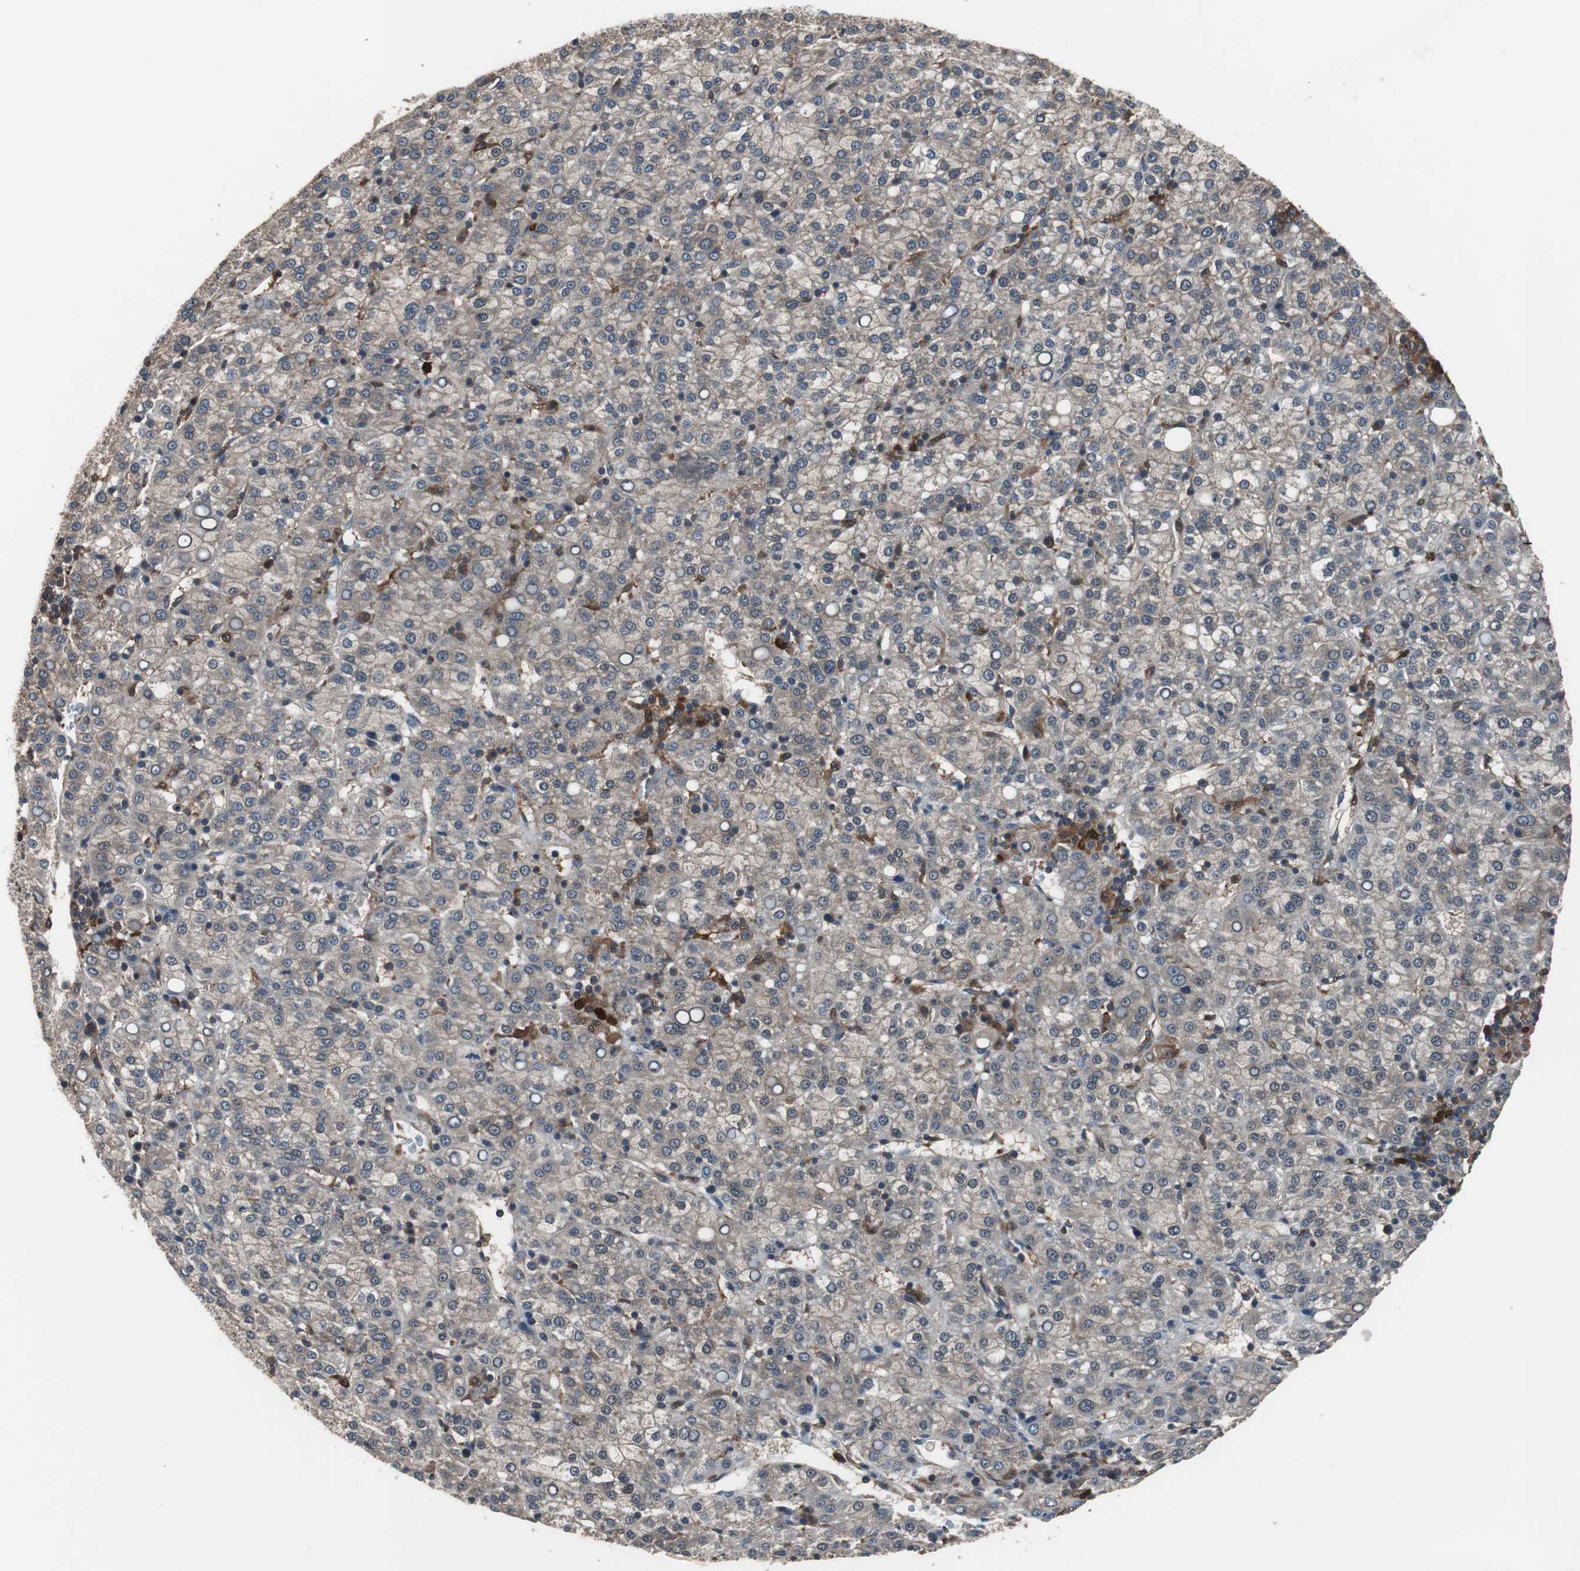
{"staining": {"intensity": "moderate", "quantity": ">75%", "location": "cytoplasmic/membranous"}, "tissue": "liver cancer", "cell_type": "Tumor cells", "image_type": "cancer", "snomed": [{"axis": "morphology", "description": "Carcinoma, Hepatocellular, NOS"}, {"axis": "topography", "description": "Liver"}], "caption": "Tumor cells exhibit medium levels of moderate cytoplasmic/membranous expression in approximately >75% of cells in human liver cancer (hepatocellular carcinoma). (DAB (3,3'-diaminobenzidine) IHC, brown staining for protein, blue staining for nuclei).", "gene": "PAK1", "patient": {"sex": "female", "age": 58}}